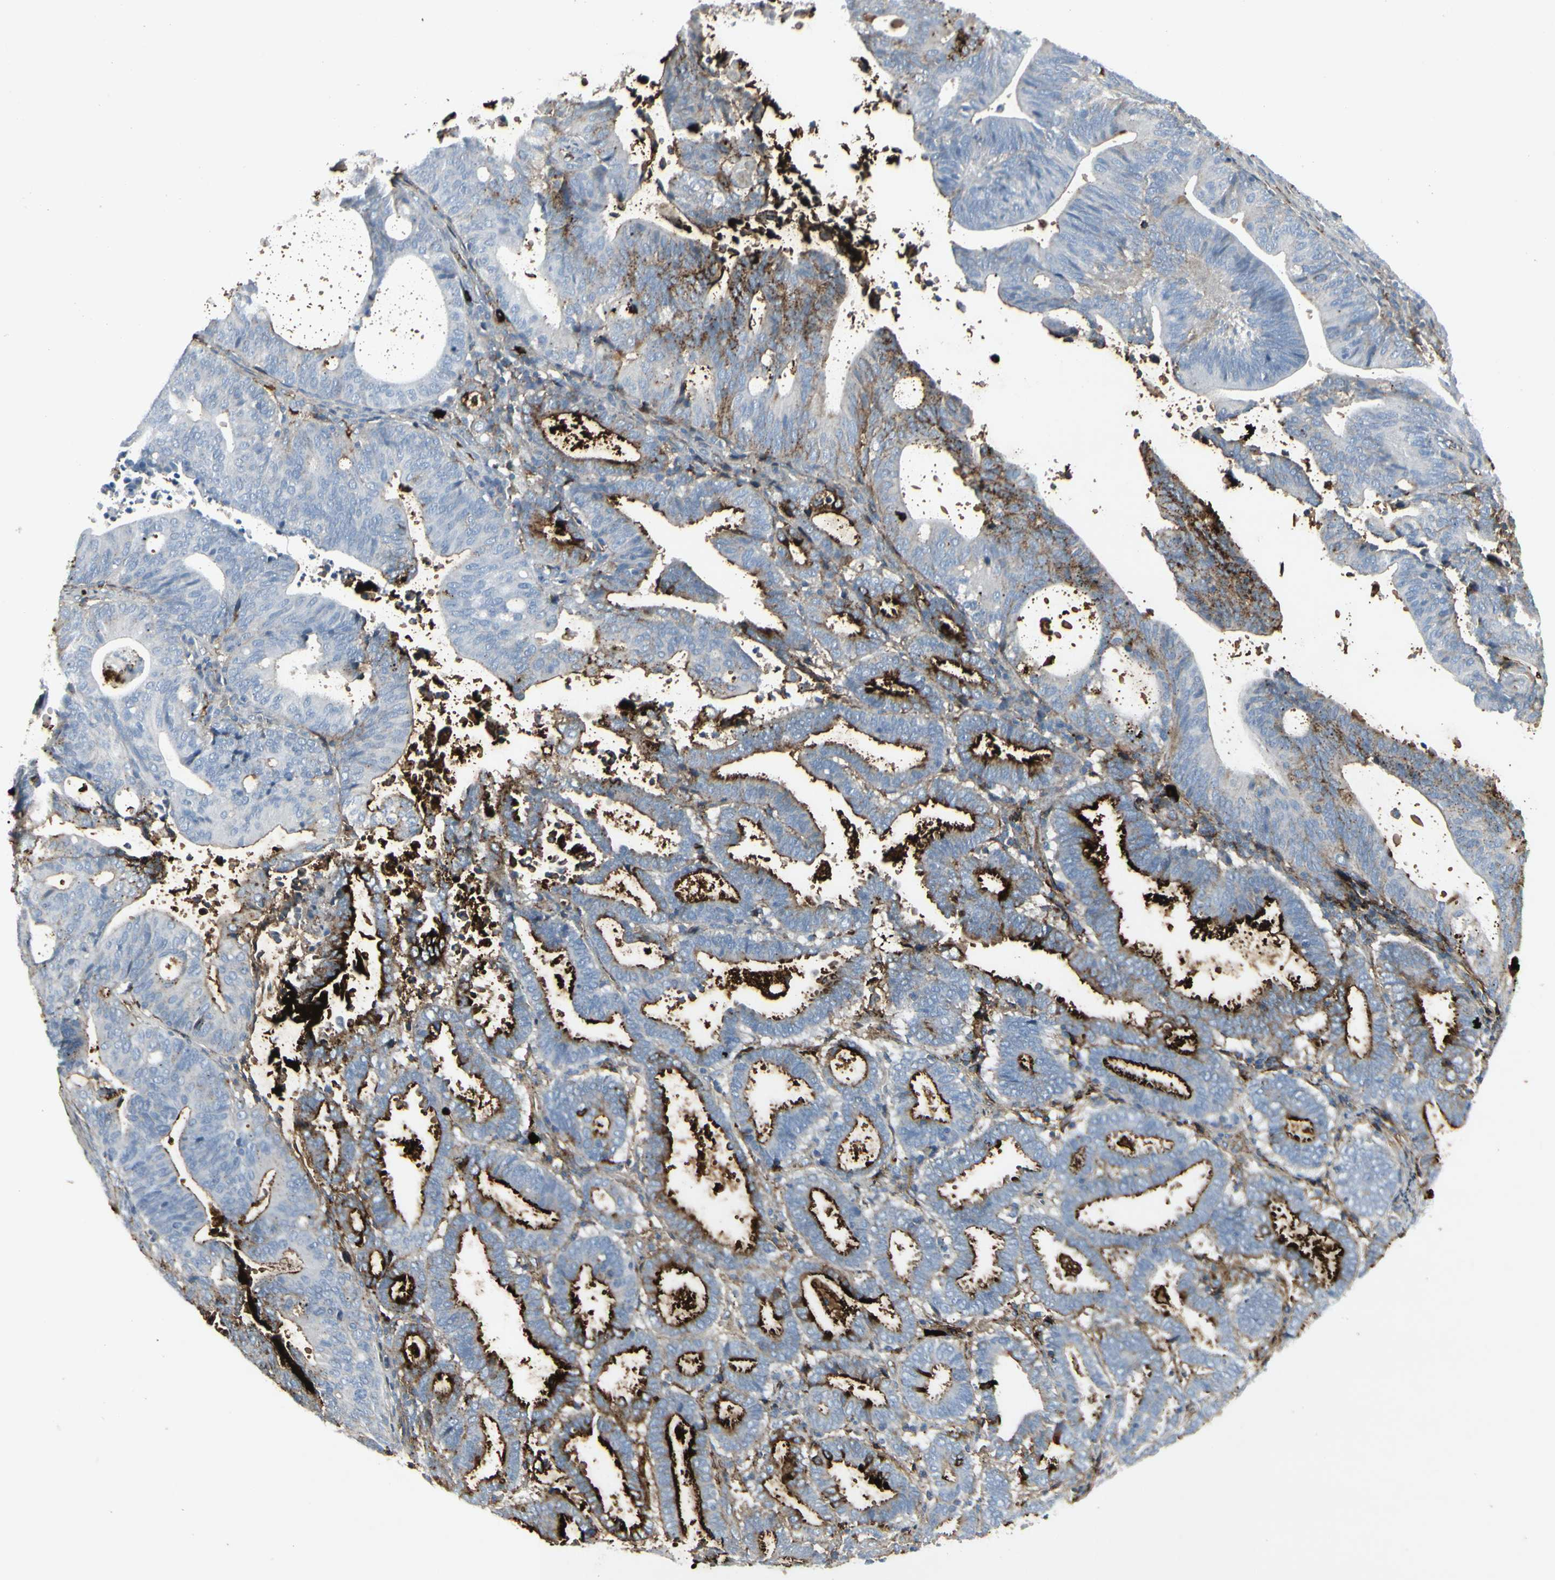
{"staining": {"intensity": "strong", "quantity": "25%-75%", "location": "cytoplasmic/membranous"}, "tissue": "endometrial cancer", "cell_type": "Tumor cells", "image_type": "cancer", "snomed": [{"axis": "morphology", "description": "Adenocarcinoma, NOS"}, {"axis": "topography", "description": "Uterus"}], "caption": "Endometrial cancer was stained to show a protein in brown. There is high levels of strong cytoplasmic/membranous positivity in approximately 25%-75% of tumor cells. (Brightfield microscopy of DAB IHC at high magnification).", "gene": "IGHM", "patient": {"sex": "female", "age": 83}}